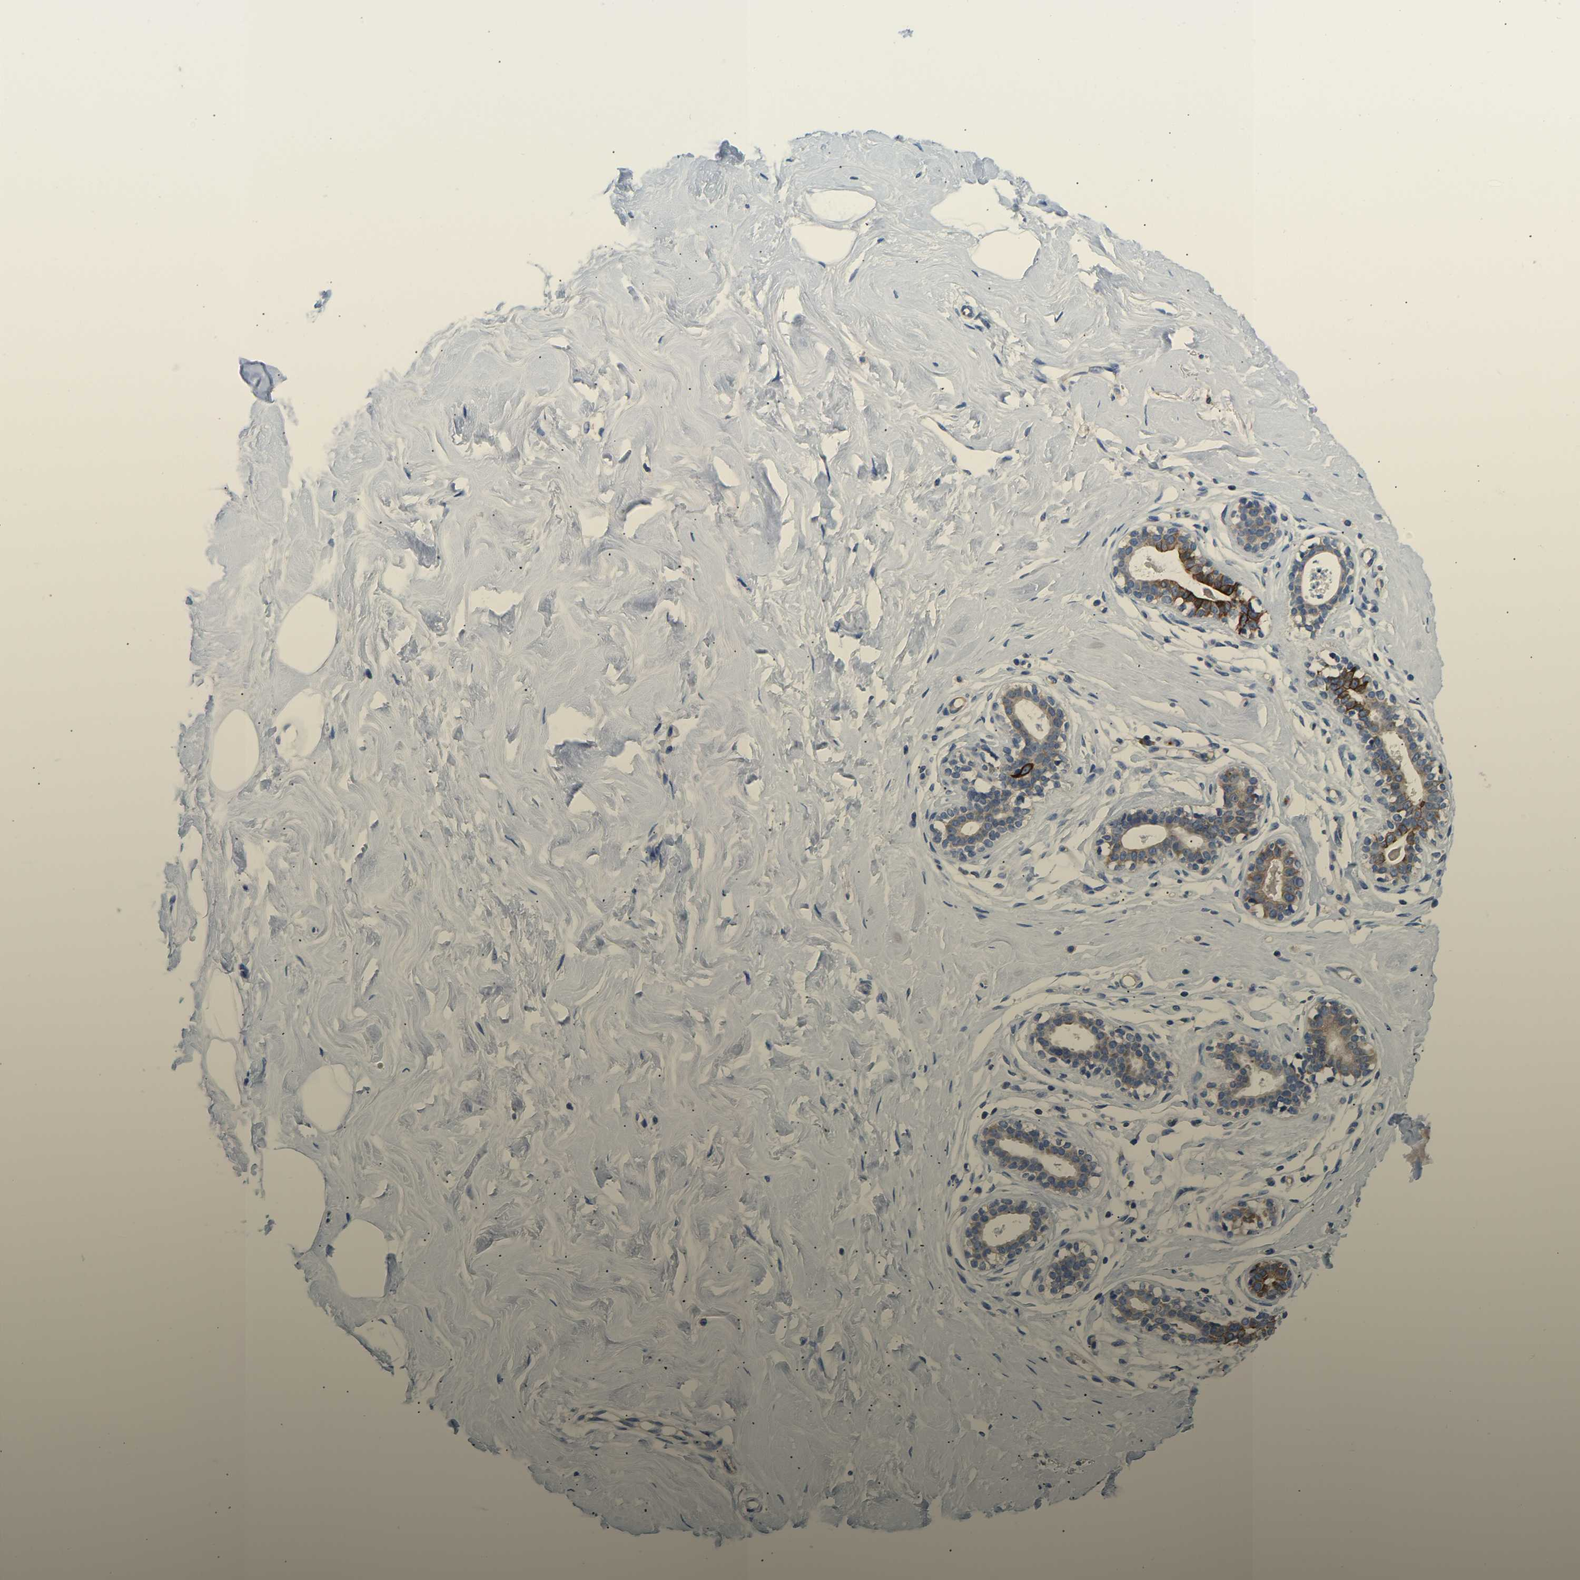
{"staining": {"intensity": "negative", "quantity": "none", "location": "none"}, "tissue": "breast", "cell_type": "Adipocytes", "image_type": "normal", "snomed": [{"axis": "morphology", "description": "Normal tissue, NOS"}, {"axis": "topography", "description": "Breast"}], "caption": "High magnification brightfield microscopy of benign breast stained with DAB (brown) and counterstained with hematoxylin (blue): adipocytes show no significant expression. Nuclei are stained in blue.", "gene": "ABCA10", "patient": {"sex": "female", "age": 23}}